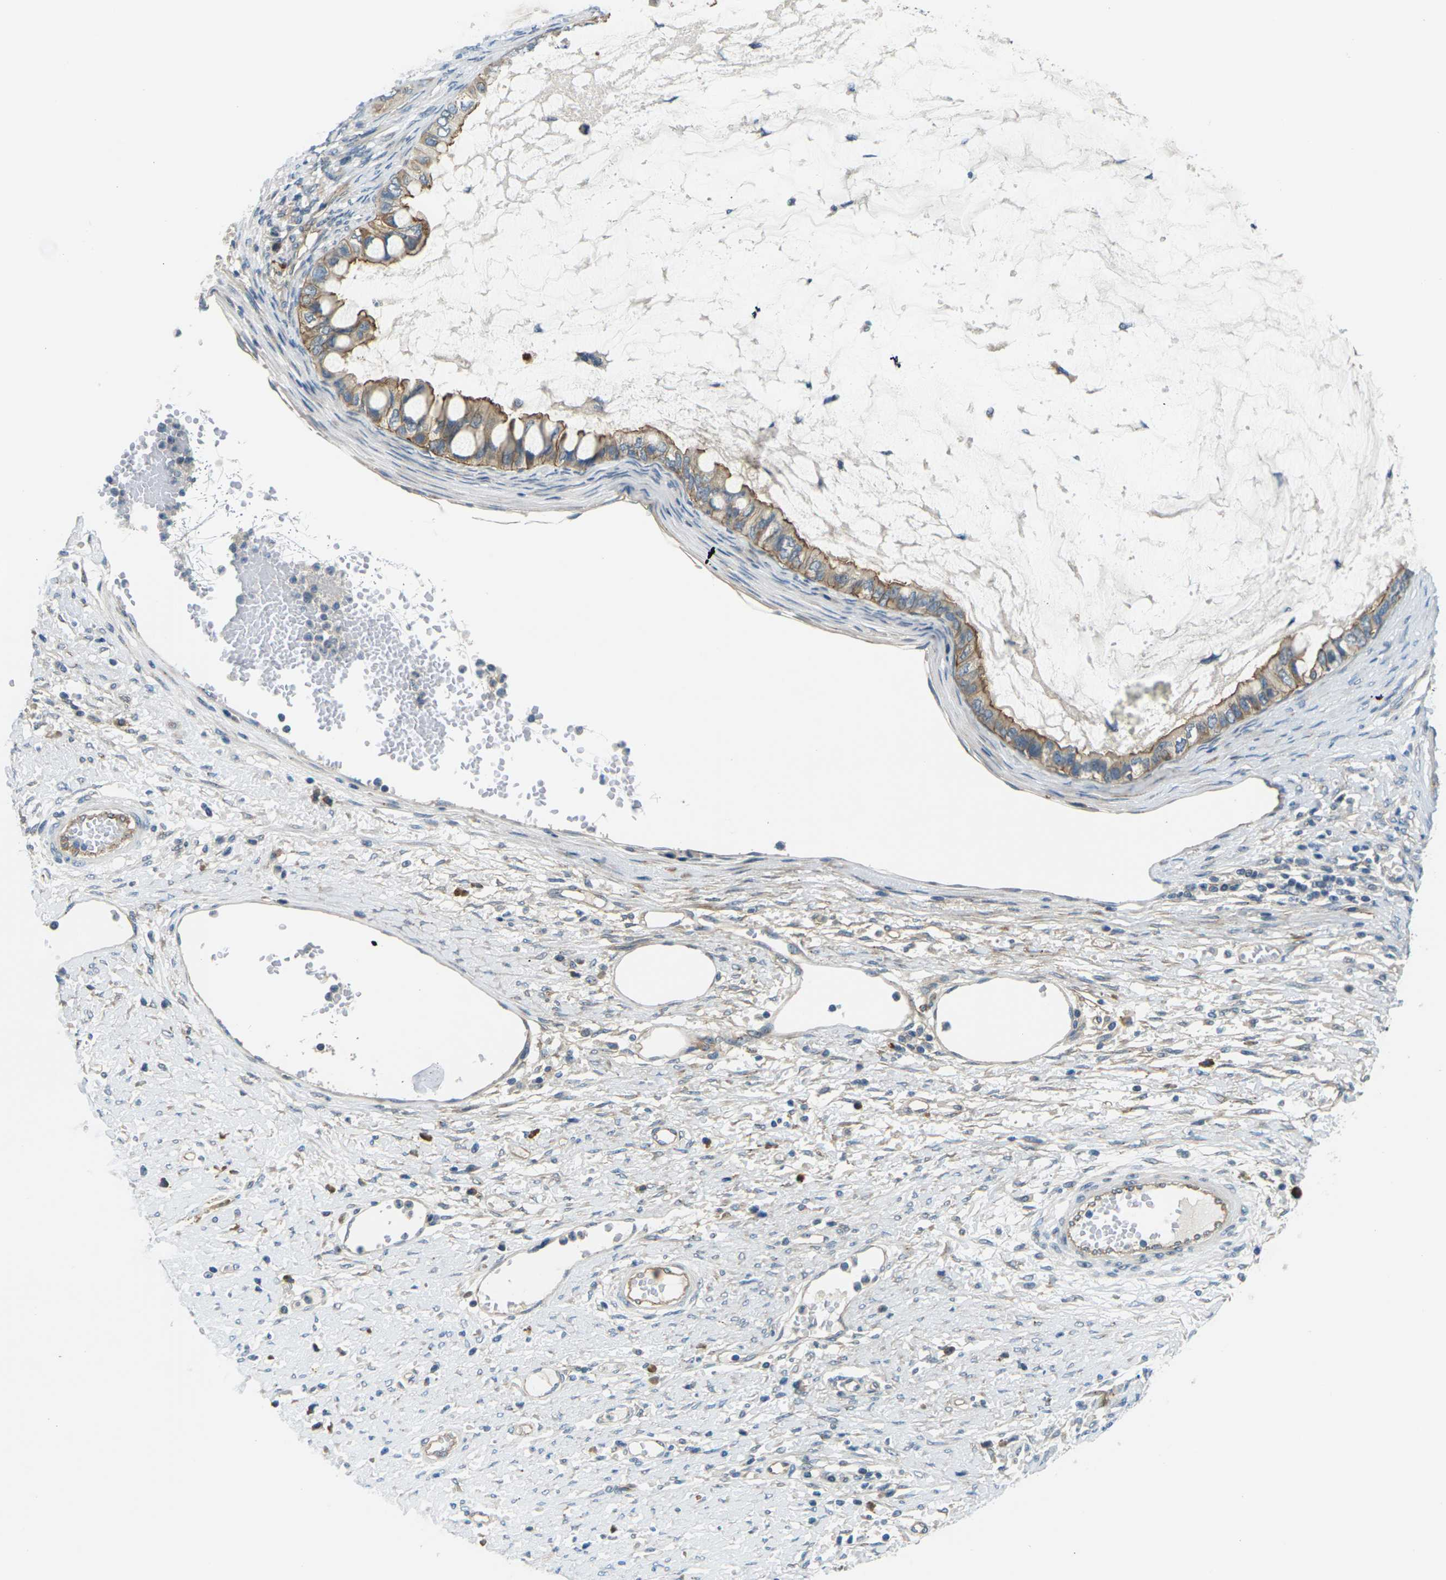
{"staining": {"intensity": "moderate", "quantity": ">75%", "location": "cytoplasmic/membranous"}, "tissue": "ovarian cancer", "cell_type": "Tumor cells", "image_type": "cancer", "snomed": [{"axis": "morphology", "description": "Cystadenocarcinoma, mucinous, NOS"}, {"axis": "topography", "description": "Ovary"}], "caption": "A micrograph of ovarian mucinous cystadenocarcinoma stained for a protein exhibits moderate cytoplasmic/membranous brown staining in tumor cells. Using DAB (3,3'-diaminobenzidine) (brown) and hematoxylin (blue) stains, captured at high magnification using brightfield microscopy.", "gene": "SLC13A3", "patient": {"sex": "female", "age": 80}}